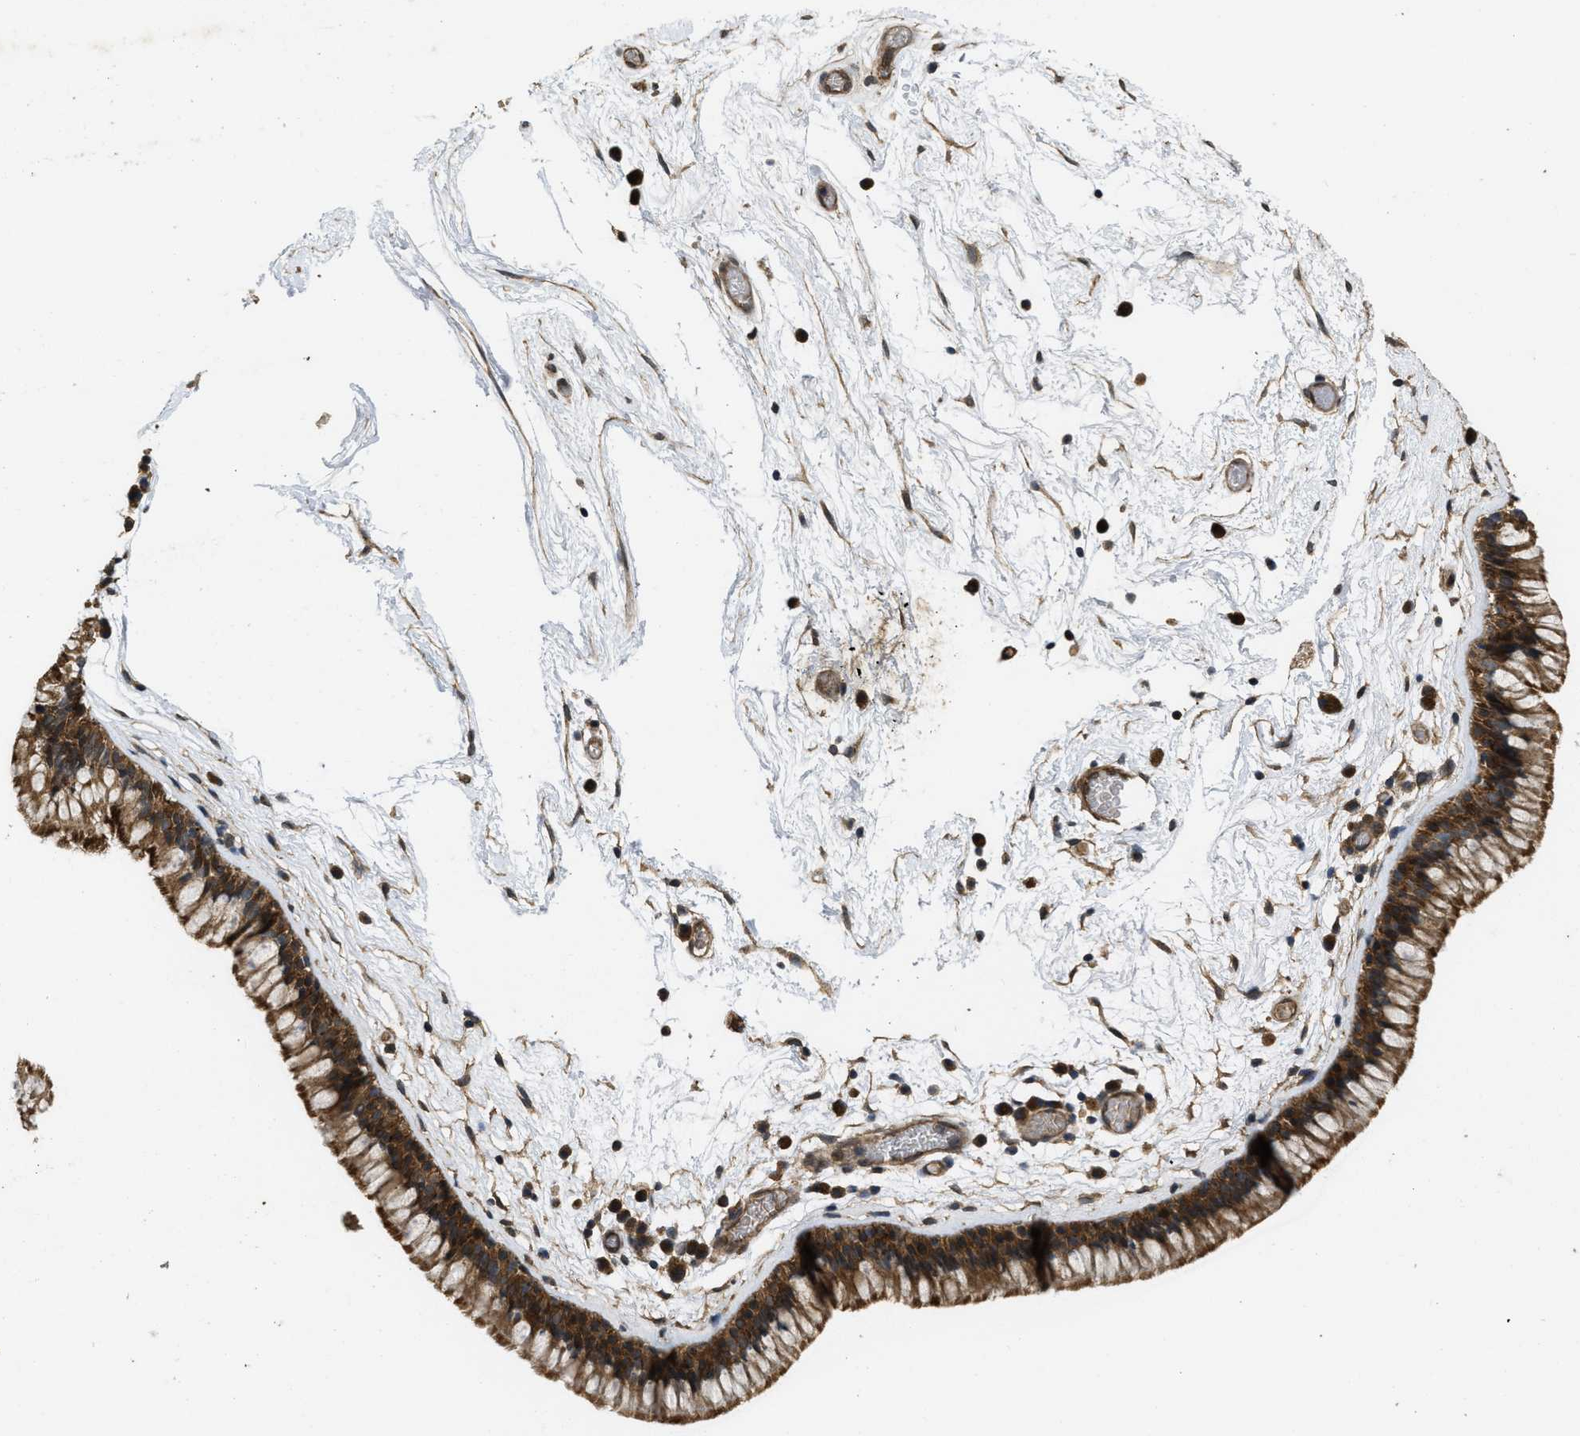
{"staining": {"intensity": "strong", "quantity": ">75%", "location": "cytoplasmic/membranous"}, "tissue": "nasopharynx", "cell_type": "Respiratory epithelial cells", "image_type": "normal", "snomed": [{"axis": "morphology", "description": "Normal tissue, NOS"}, {"axis": "morphology", "description": "Inflammation, NOS"}, {"axis": "topography", "description": "Nasopharynx"}], "caption": "A high amount of strong cytoplasmic/membranous positivity is appreciated in approximately >75% of respiratory epithelial cells in benign nasopharynx.", "gene": "FZD6", "patient": {"sex": "male", "age": 48}}